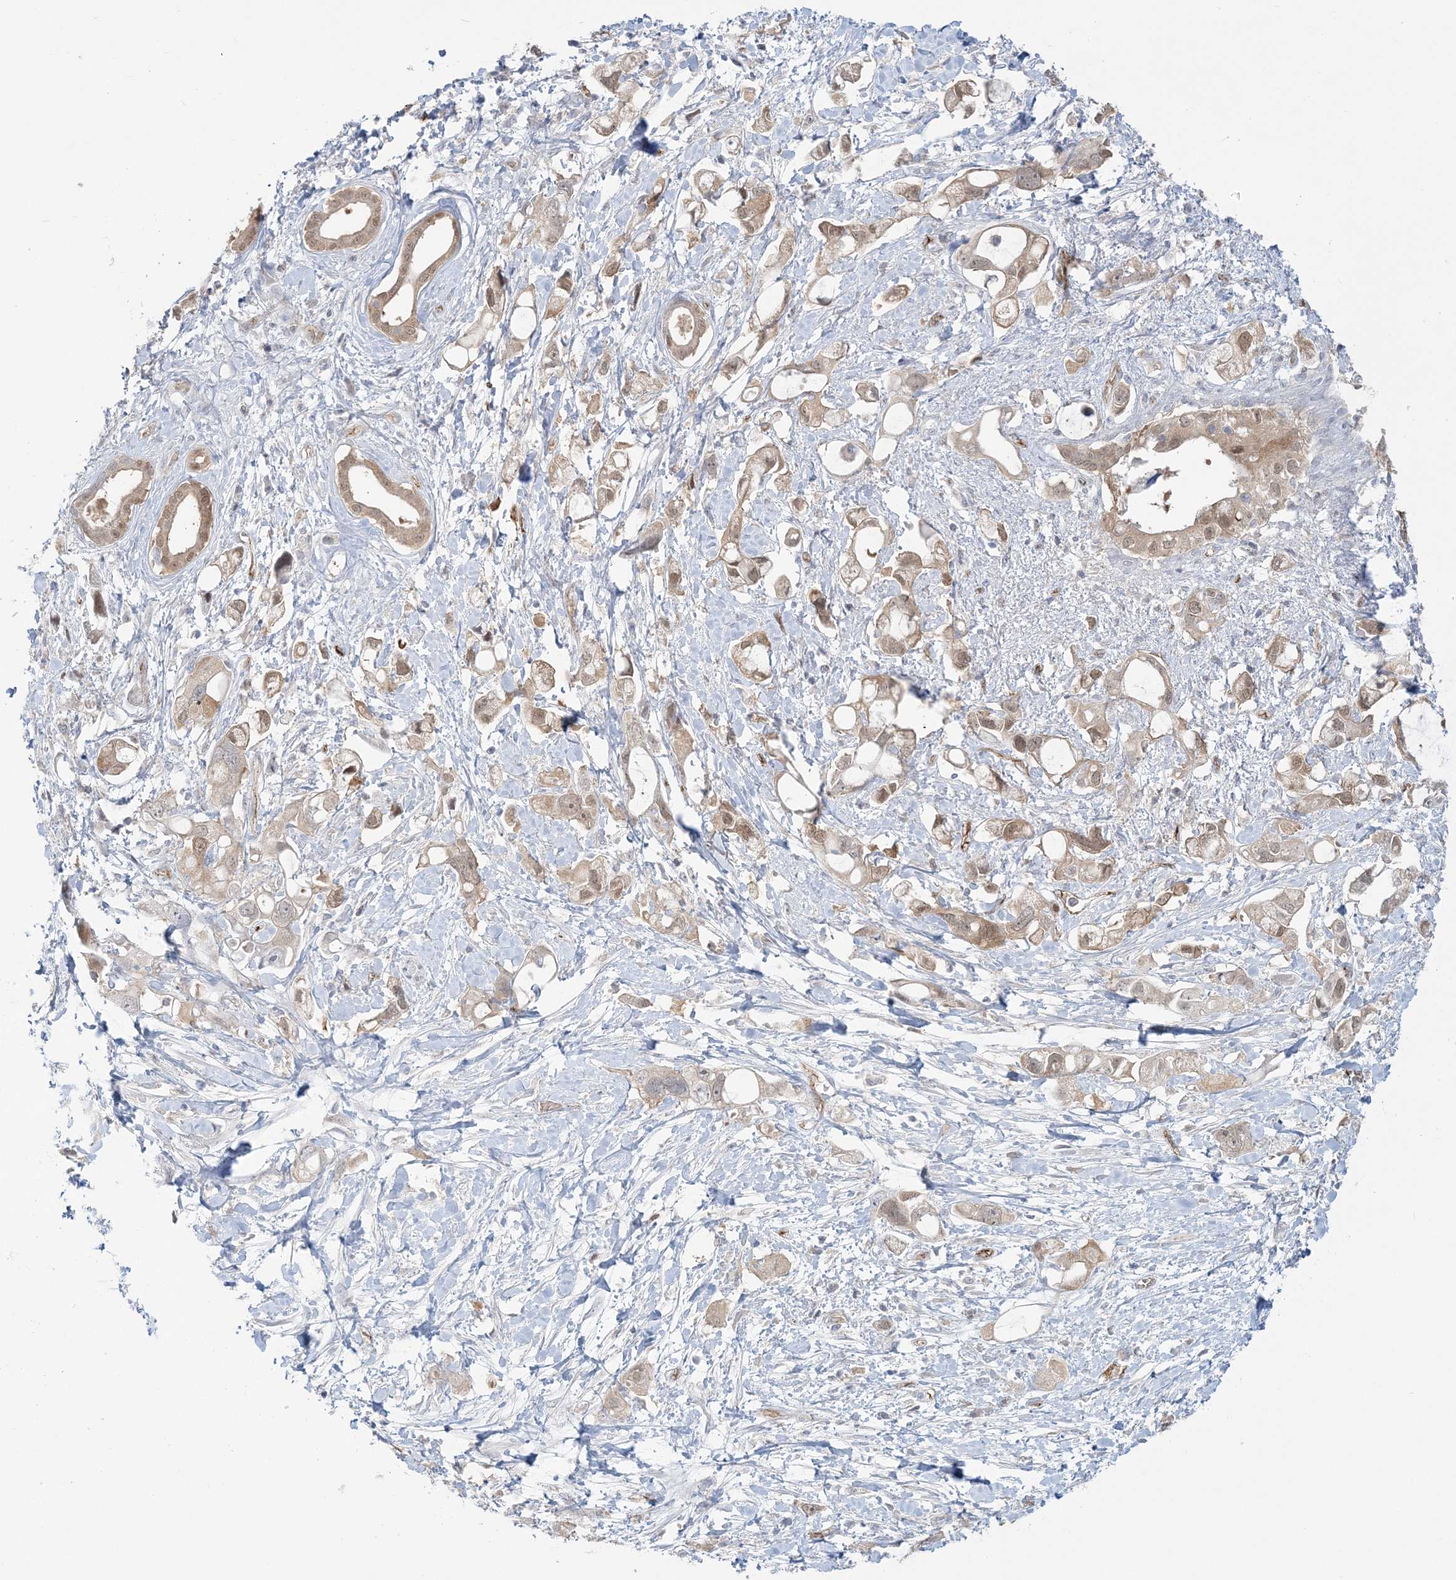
{"staining": {"intensity": "weak", "quantity": ">75%", "location": "cytoplasmic/membranous,nuclear"}, "tissue": "pancreatic cancer", "cell_type": "Tumor cells", "image_type": "cancer", "snomed": [{"axis": "morphology", "description": "Adenocarcinoma, NOS"}, {"axis": "topography", "description": "Pancreas"}], "caption": "Immunohistochemistry of pancreatic cancer reveals low levels of weak cytoplasmic/membranous and nuclear staining in about >75% of tumor cells.", "gene": "INPP1", "patient": {"sex": "female", "age": 56}}